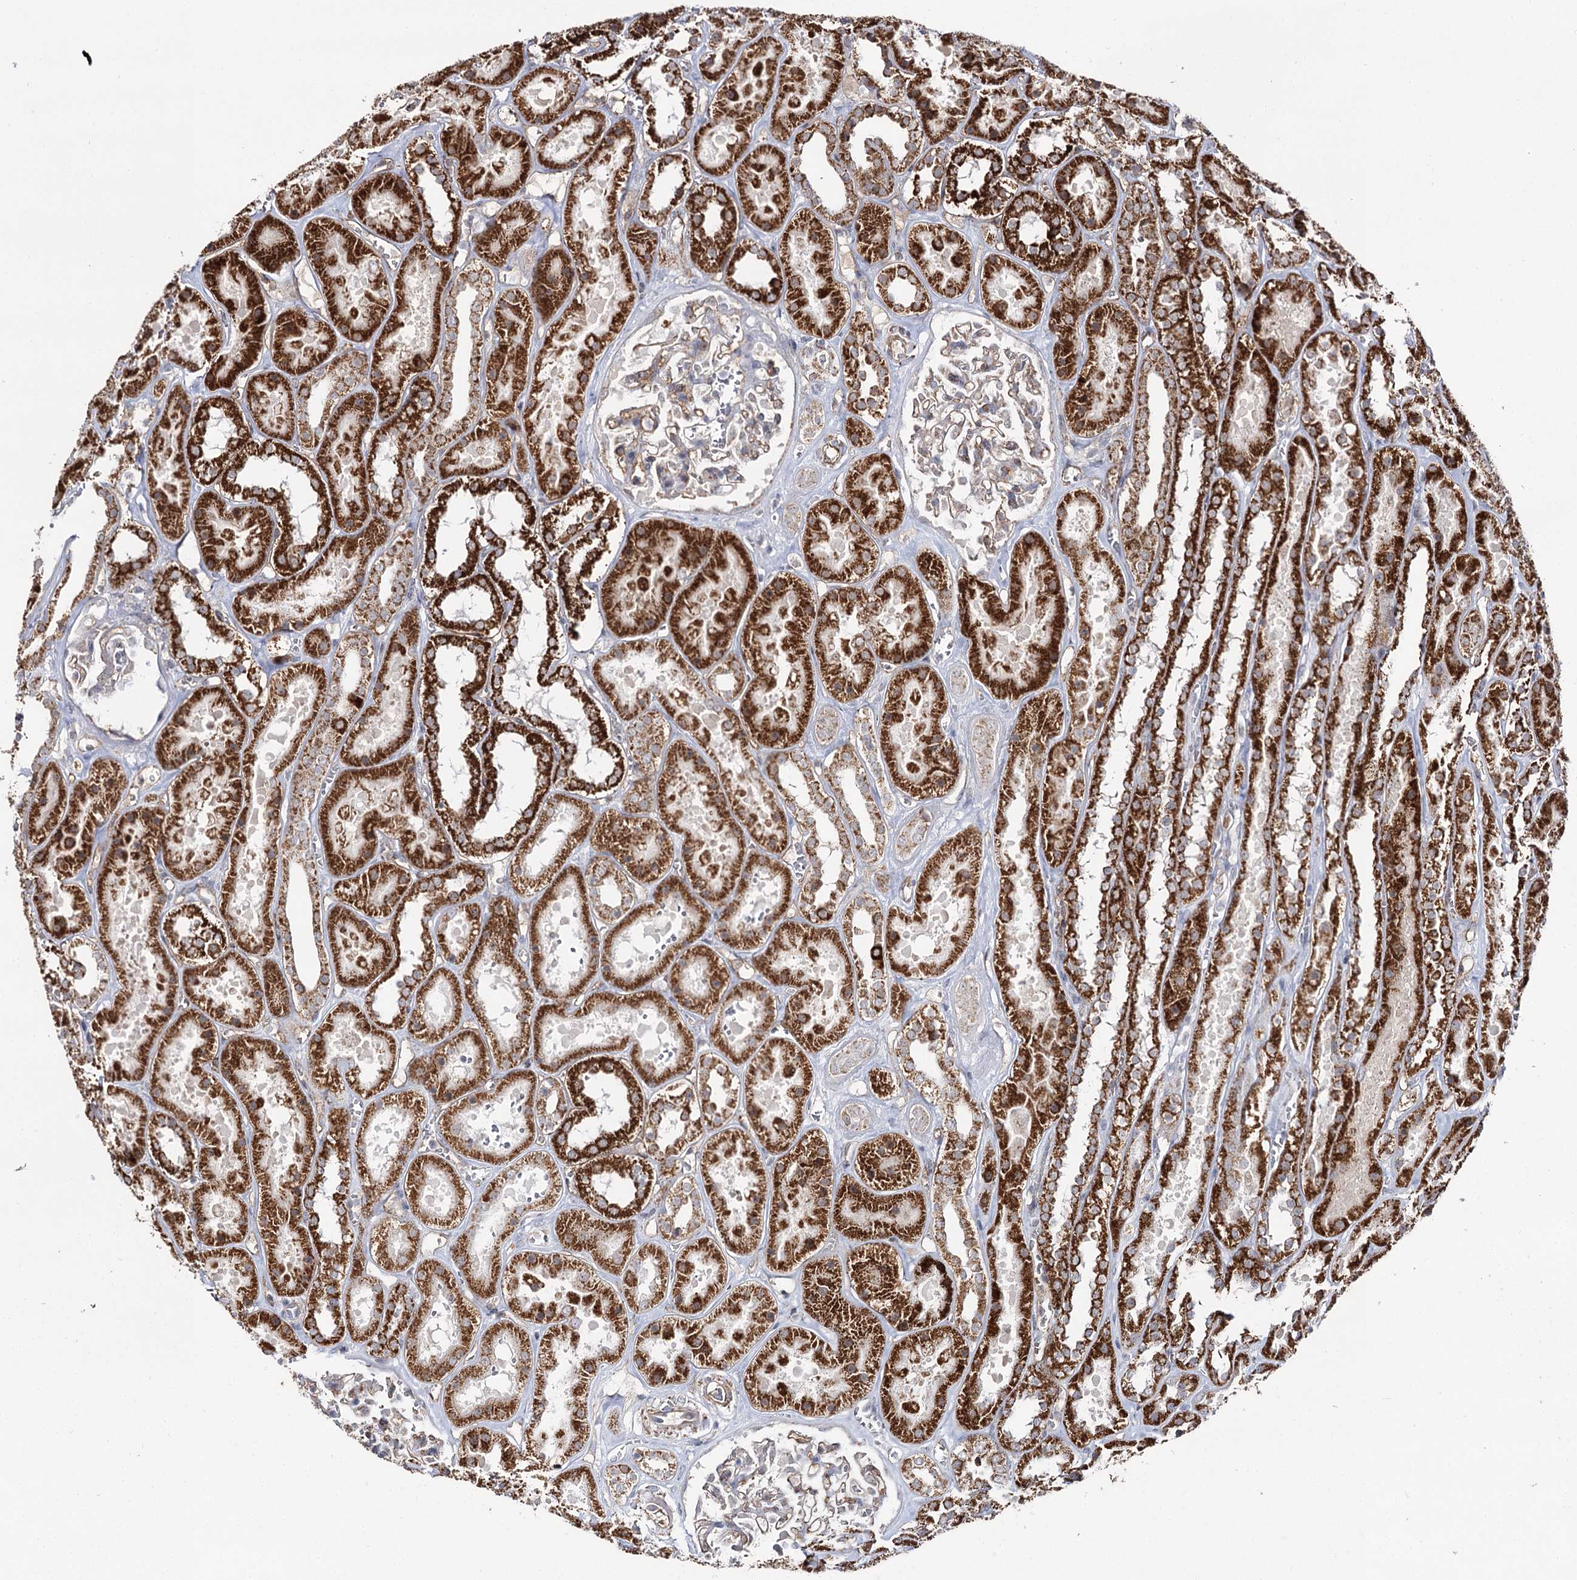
{"staining": {"intensity": "weak", "quantity": "25%-75%", "location": "cytoplasmic/membranous"}, "tissue": "kidney", "cell_type": "Cells in glomeruli", "image_type": "normal", "snomed": [{"axis": "morphology", "description": "Normal tissue, NOS"}, {"axis": "topography", "description": "Kidney"}], "caption": "The immunohistochemical stain shows weak cytoplasmic/membranous positivity in cells in glomeruli of normal kidney. Using DAB (3,3'-diaminobenzidine) (brown) and hematoxylin (blue) stains, captured at high magnification using brightfield microscopy.", "gene": "CBR4", "patient": {"sex": "female", "age": 41}}